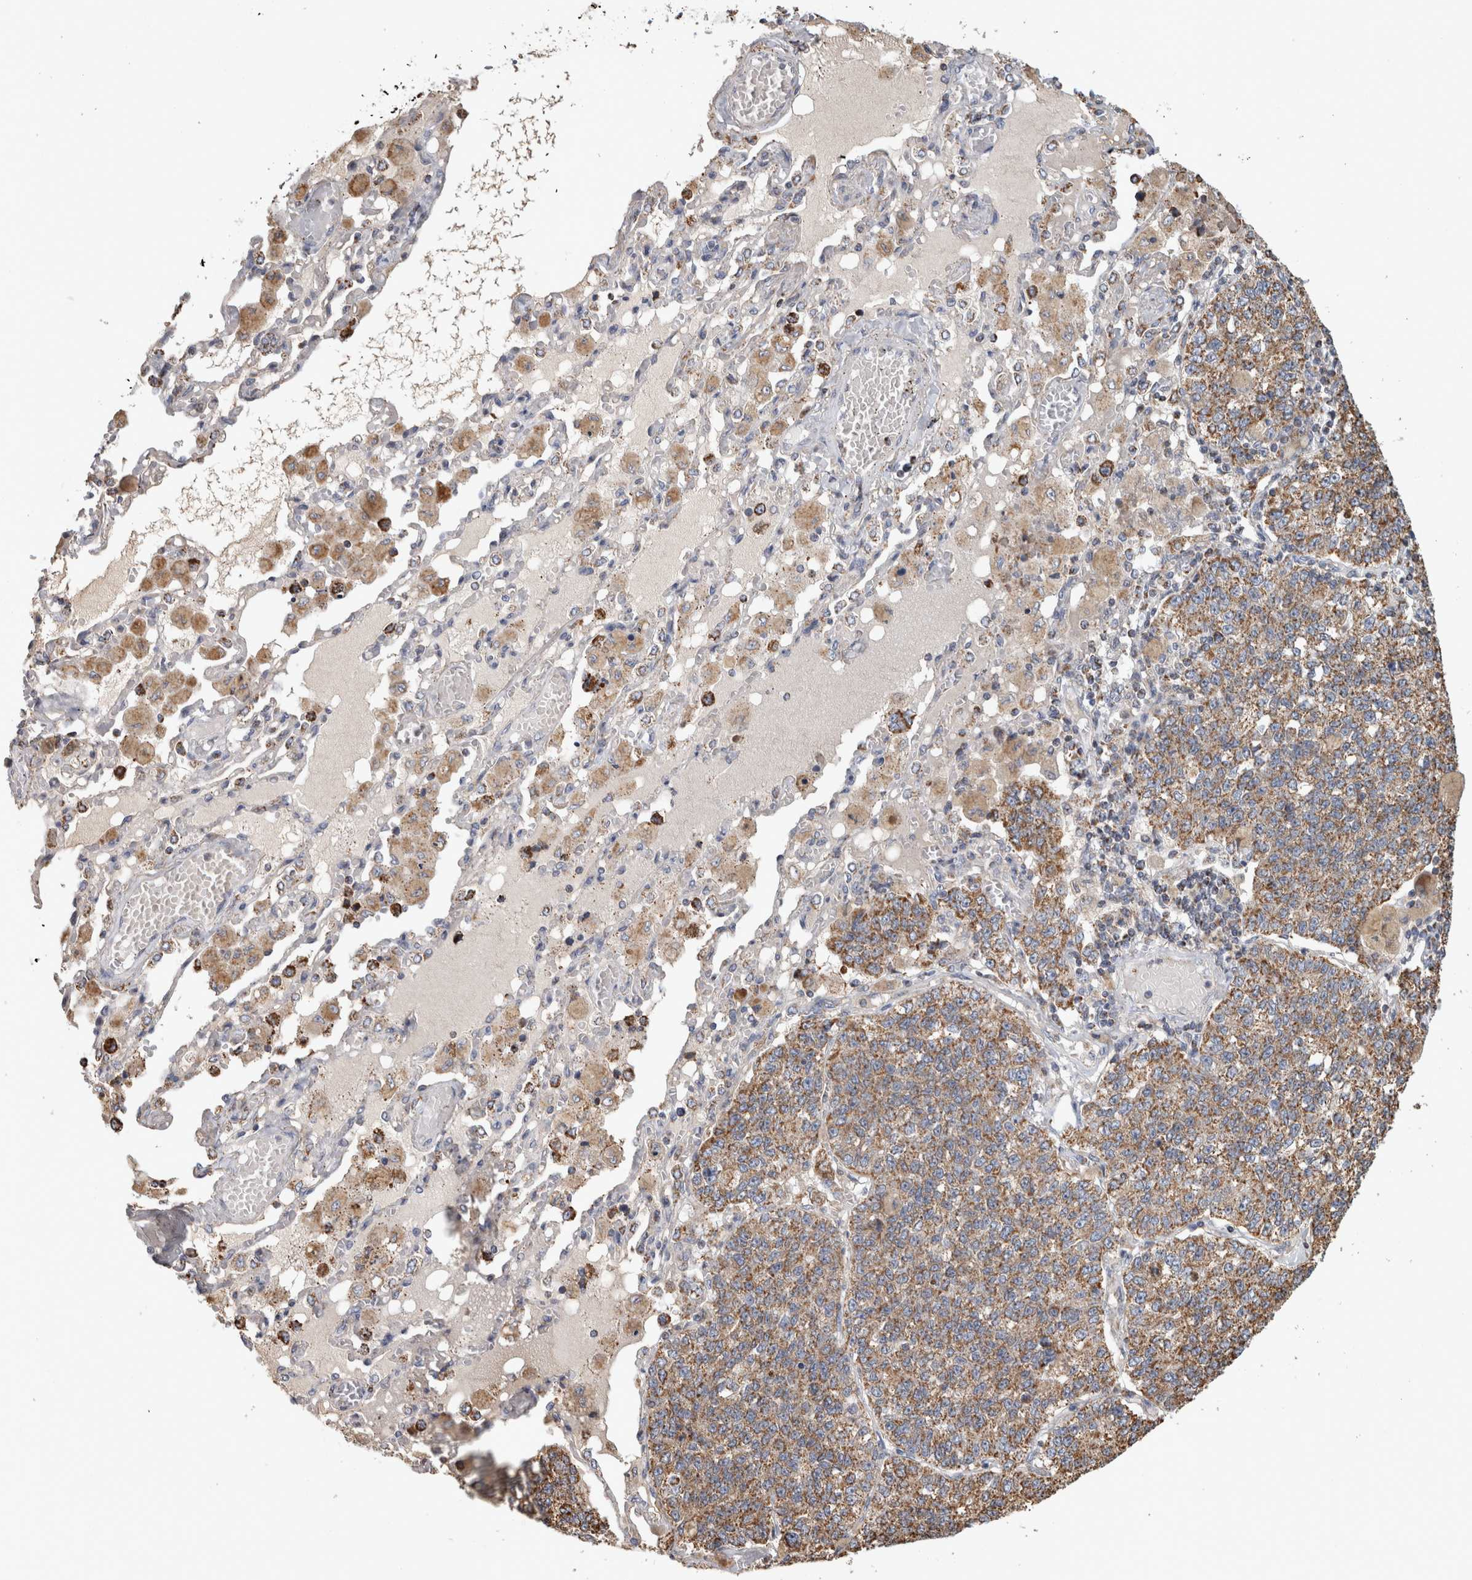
{"staining": {"intensity": "moderate", "quantity": ">75%", "location": "cytoplasmic/membranous"}, "tissue": "lung cancer", "cell_type": "Tumor cells", "image_type": "cancer", "snomed": [{"axis": "morphology", "description": "Adenocarcinoma, NOS"}, {"axis": "topography", "description": "Lung"}], "caption": "DAB (3,3'-diaminobenzidine) immunohistochemical staining of lung adenocarcinoma exhibits moderate cytoplasmic/membranous protein staining in about >75% of tumor cells.", "gene": "ST8SIA1", "patient": {"sex": "male", "age": 49}}